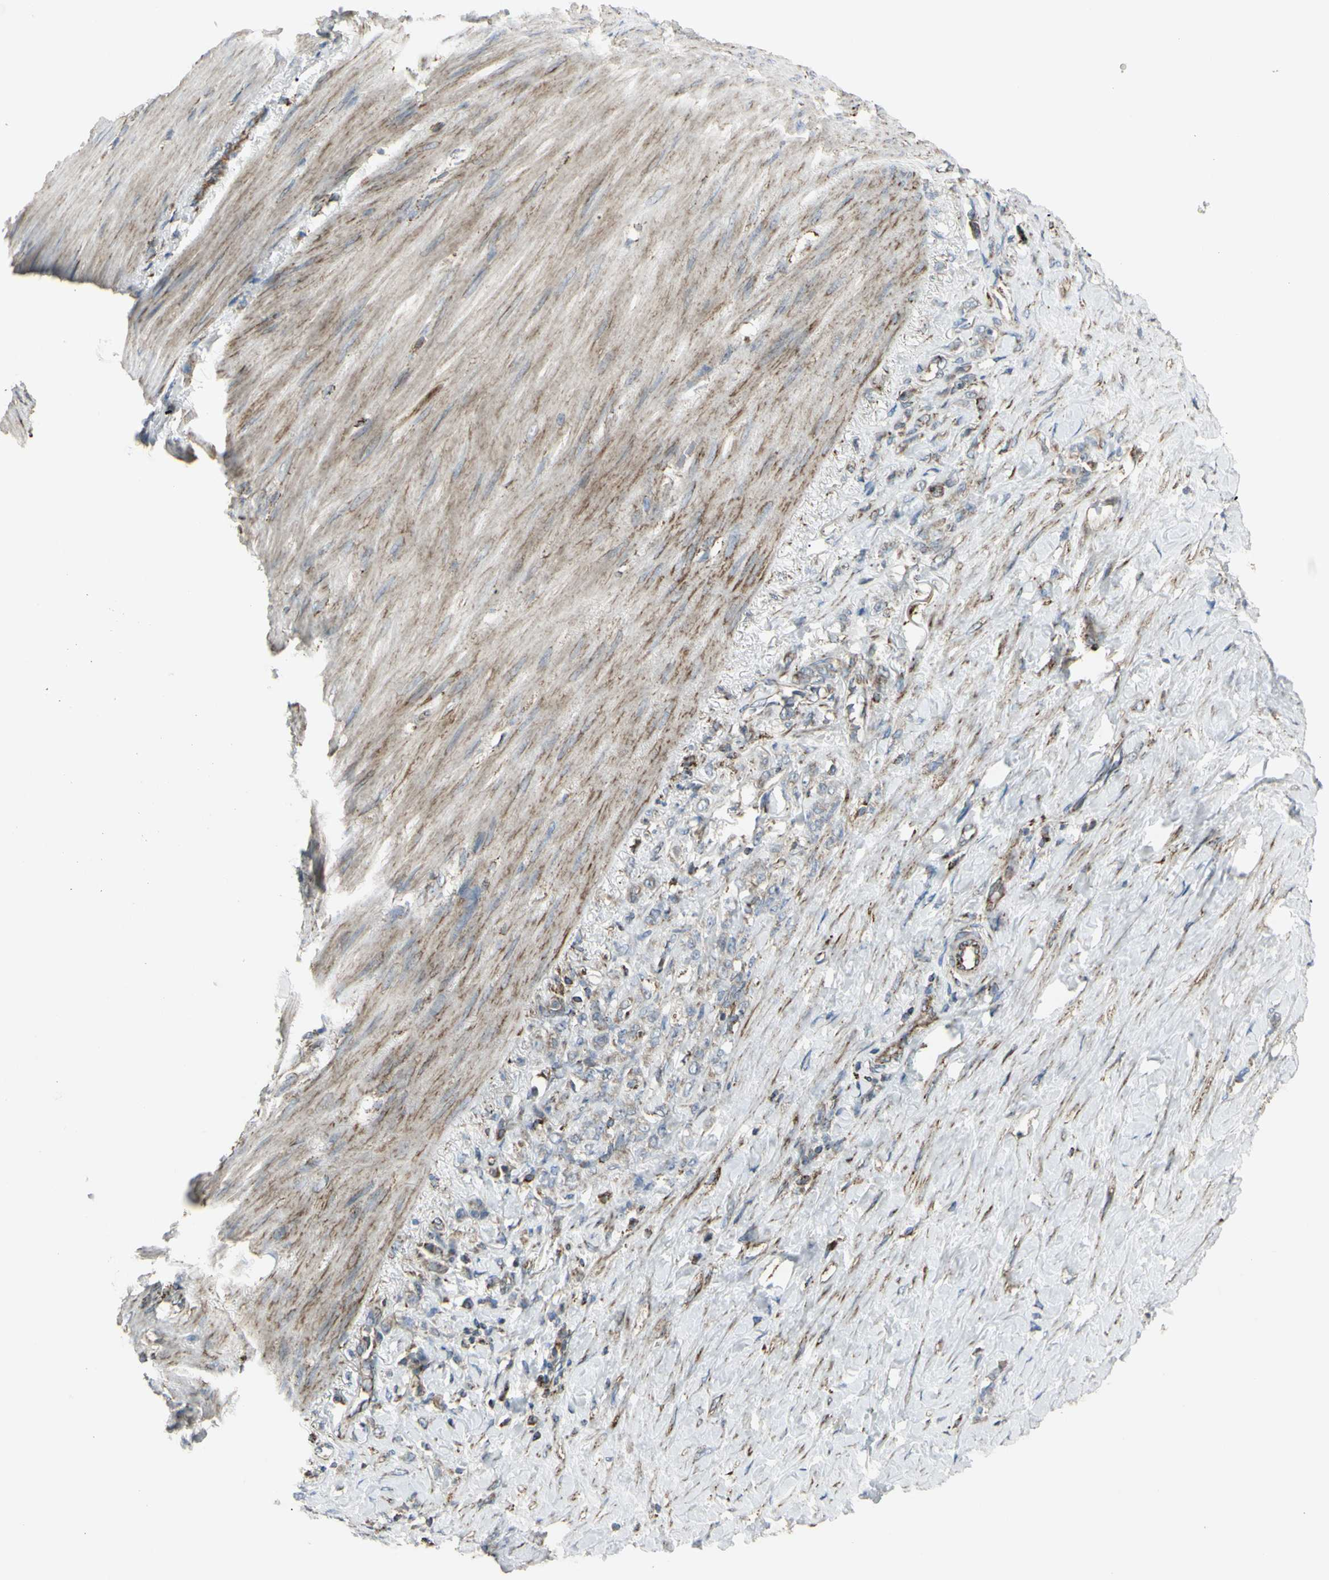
{"staining": {"intensity": "weak", "quantity": "25%-75%", "location": "cytoplasmic/membranous"}, "tissue": "stomach cancer", "cell_type": "Tumor cells", "image_type": "cancer", "snomed": [{"axis": "morphology", "description": "Adenocarcinoma, NOS"}, {"axis": "topography", "description": "Stomach"}], "caption": "Weak cytoplasmic/membranous expression is present in about 25%-75% of tumor cells in stomach cancer (adenocarcinoma). (brown staining indicates protein expression, while blue staining denotes nuclei).", "gene": "CYB5R1", "patient": {"sex": "male", "age": 82}}